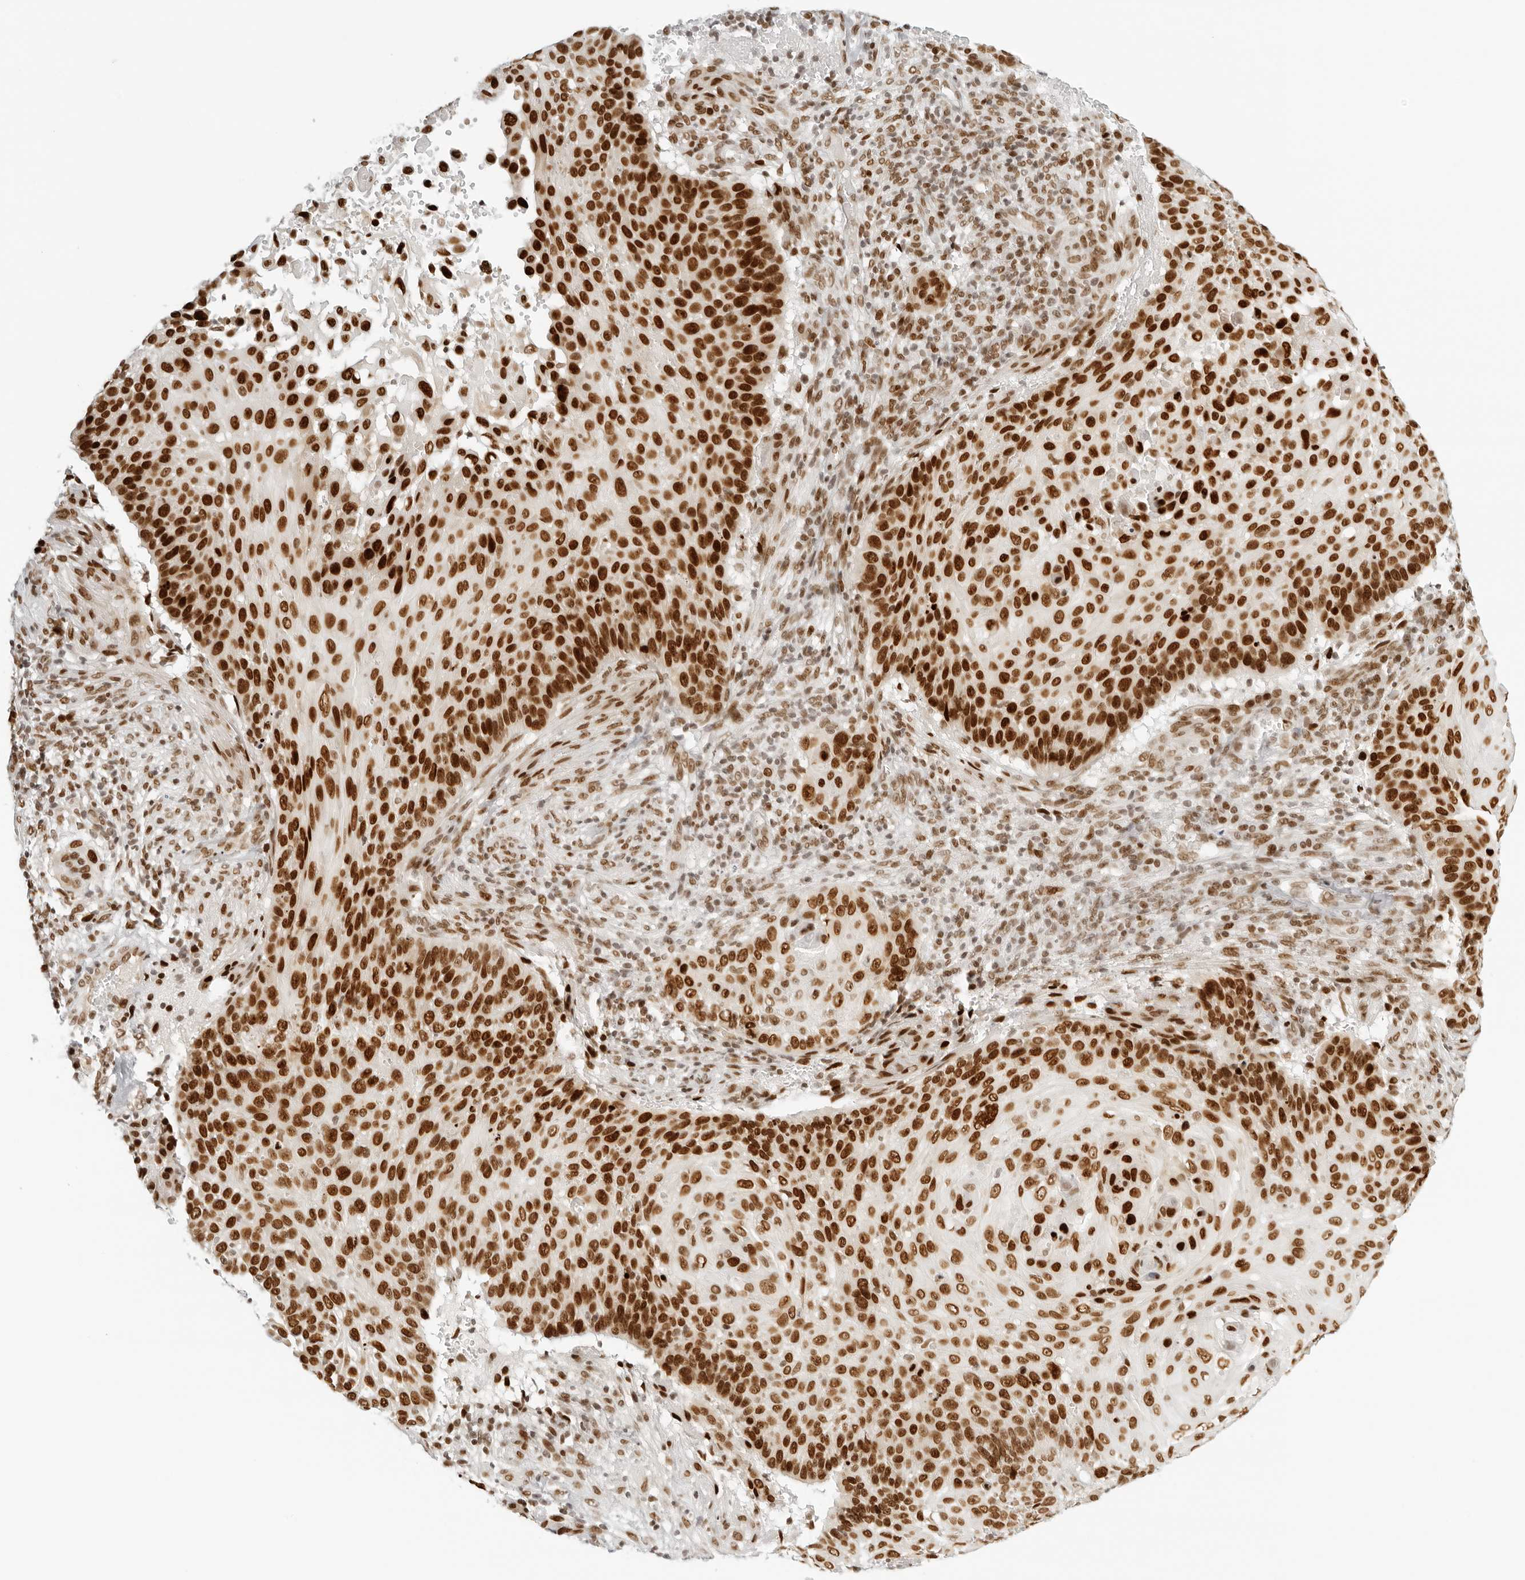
{"staining": {"intensity": "strong", "quantity": ">75%", "location": "nuclear"}, "tissue": "cervical cancer", "cell_type": "Tumor cells", "image_type": "cancer", "snomed": [{"axis": "morphology", "description": "Squamous cell carcinoma, NOS"}, {"axis": "topography", "description": "Cervix"}], "caption": "Immunohistochemical staining of human cervical squamous cell carcinoma exhibits high levels of strong nuclear protein staining in approximately >75% of tumor cells.", "gene": "RCC1", "patient": {"sex": "female", "age": 74}}